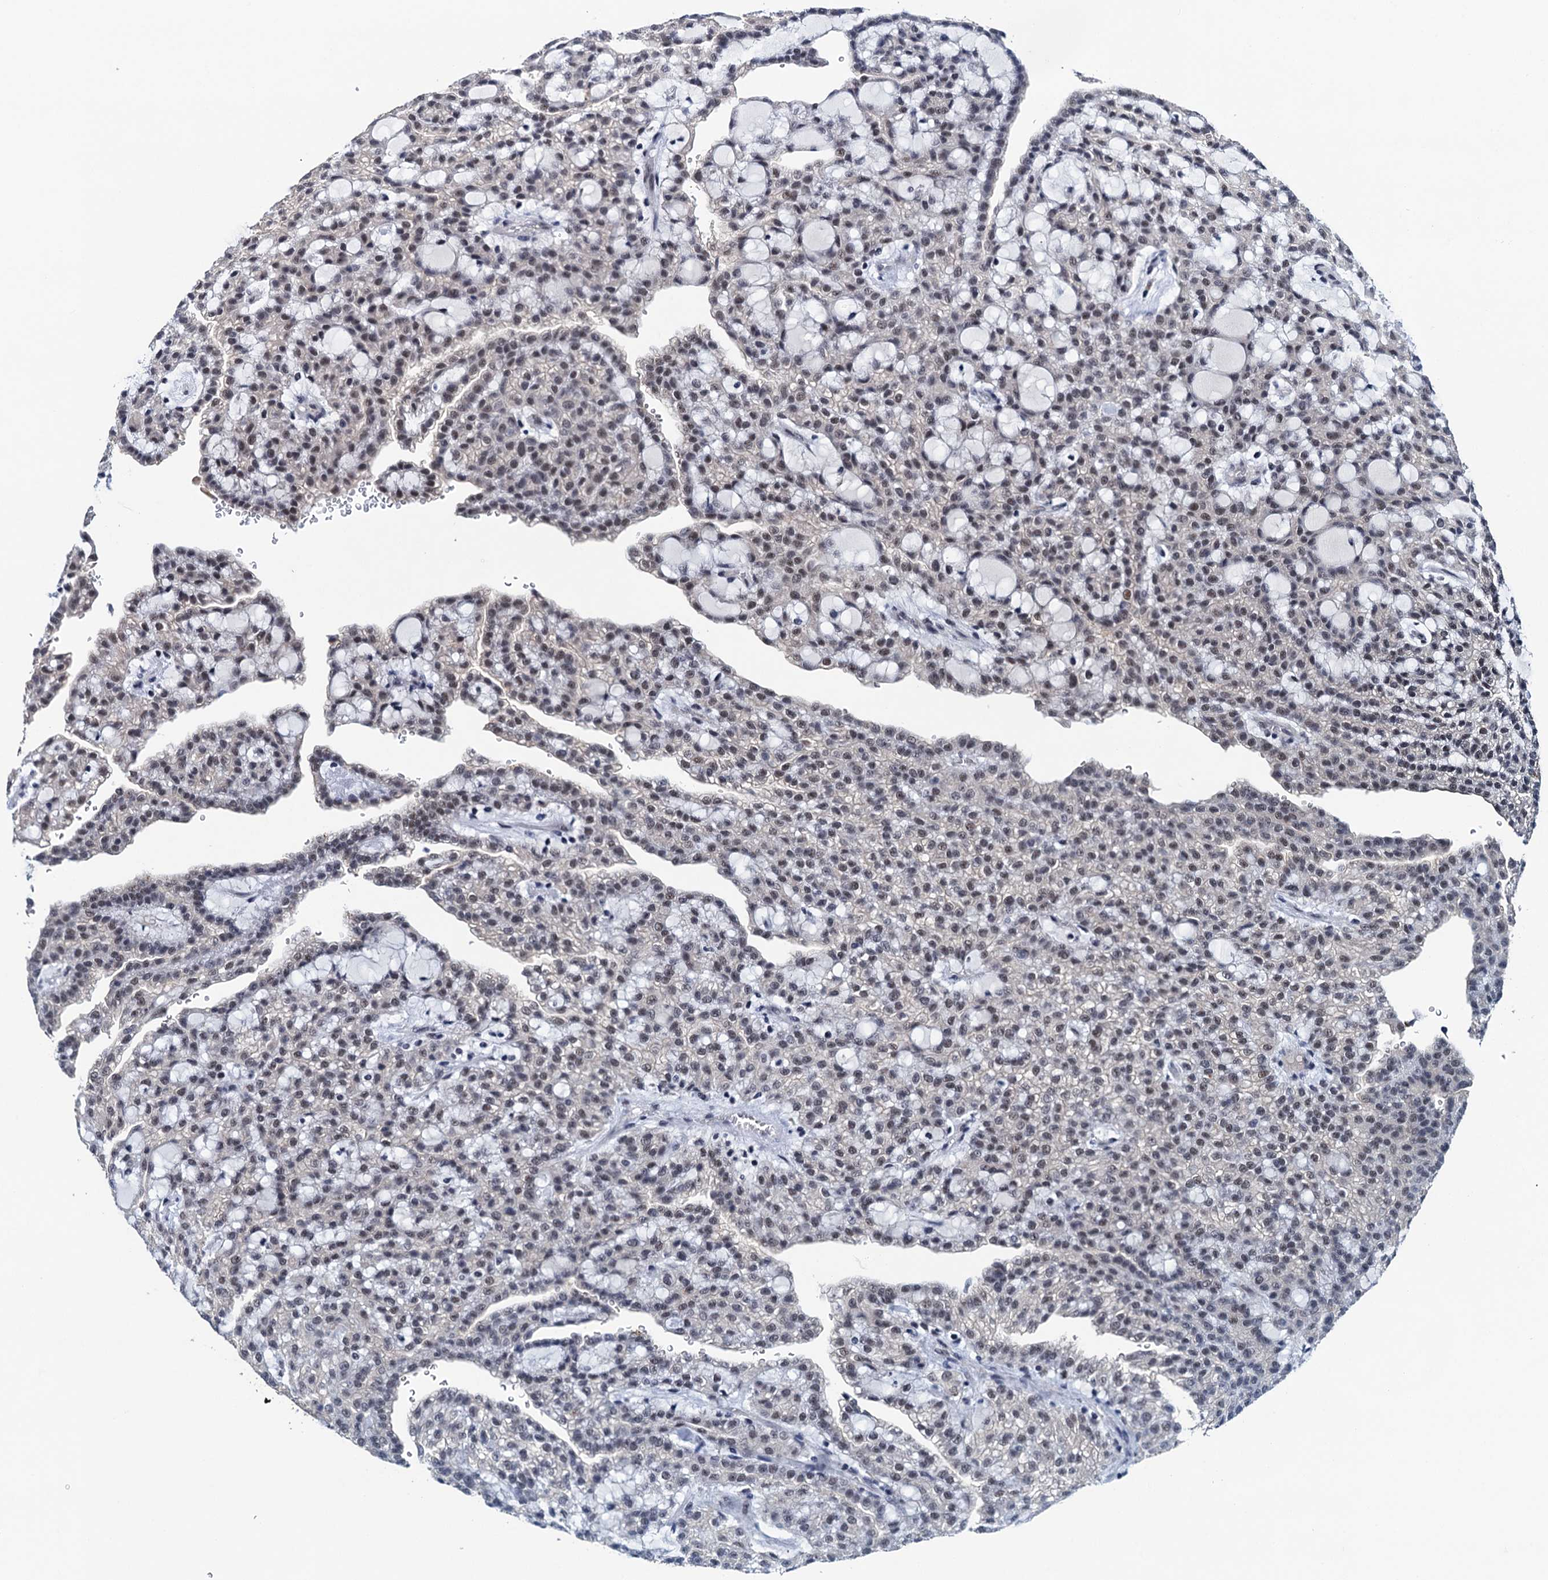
{"staining": {"intensity": "weak", "quantity": "25%-75%", "location": "nuclear"}, "tissue": "renal cancer", "cell_type": "Tumor cells", "image_type": "cancer", "snomed": [{"axis": "morphology", "description": "Adenocarcinoma, NOS"}, {"axis": "topography", "description": "Kidney"}], "caption": "Immunohistochemical staining of renal adenocarcinoma reveals low levels of weak nuclear protein expression in about 25%-75% of tumor cells.", "gene": "FNBP4", "patient": {"sex": "male", "age": 63}}